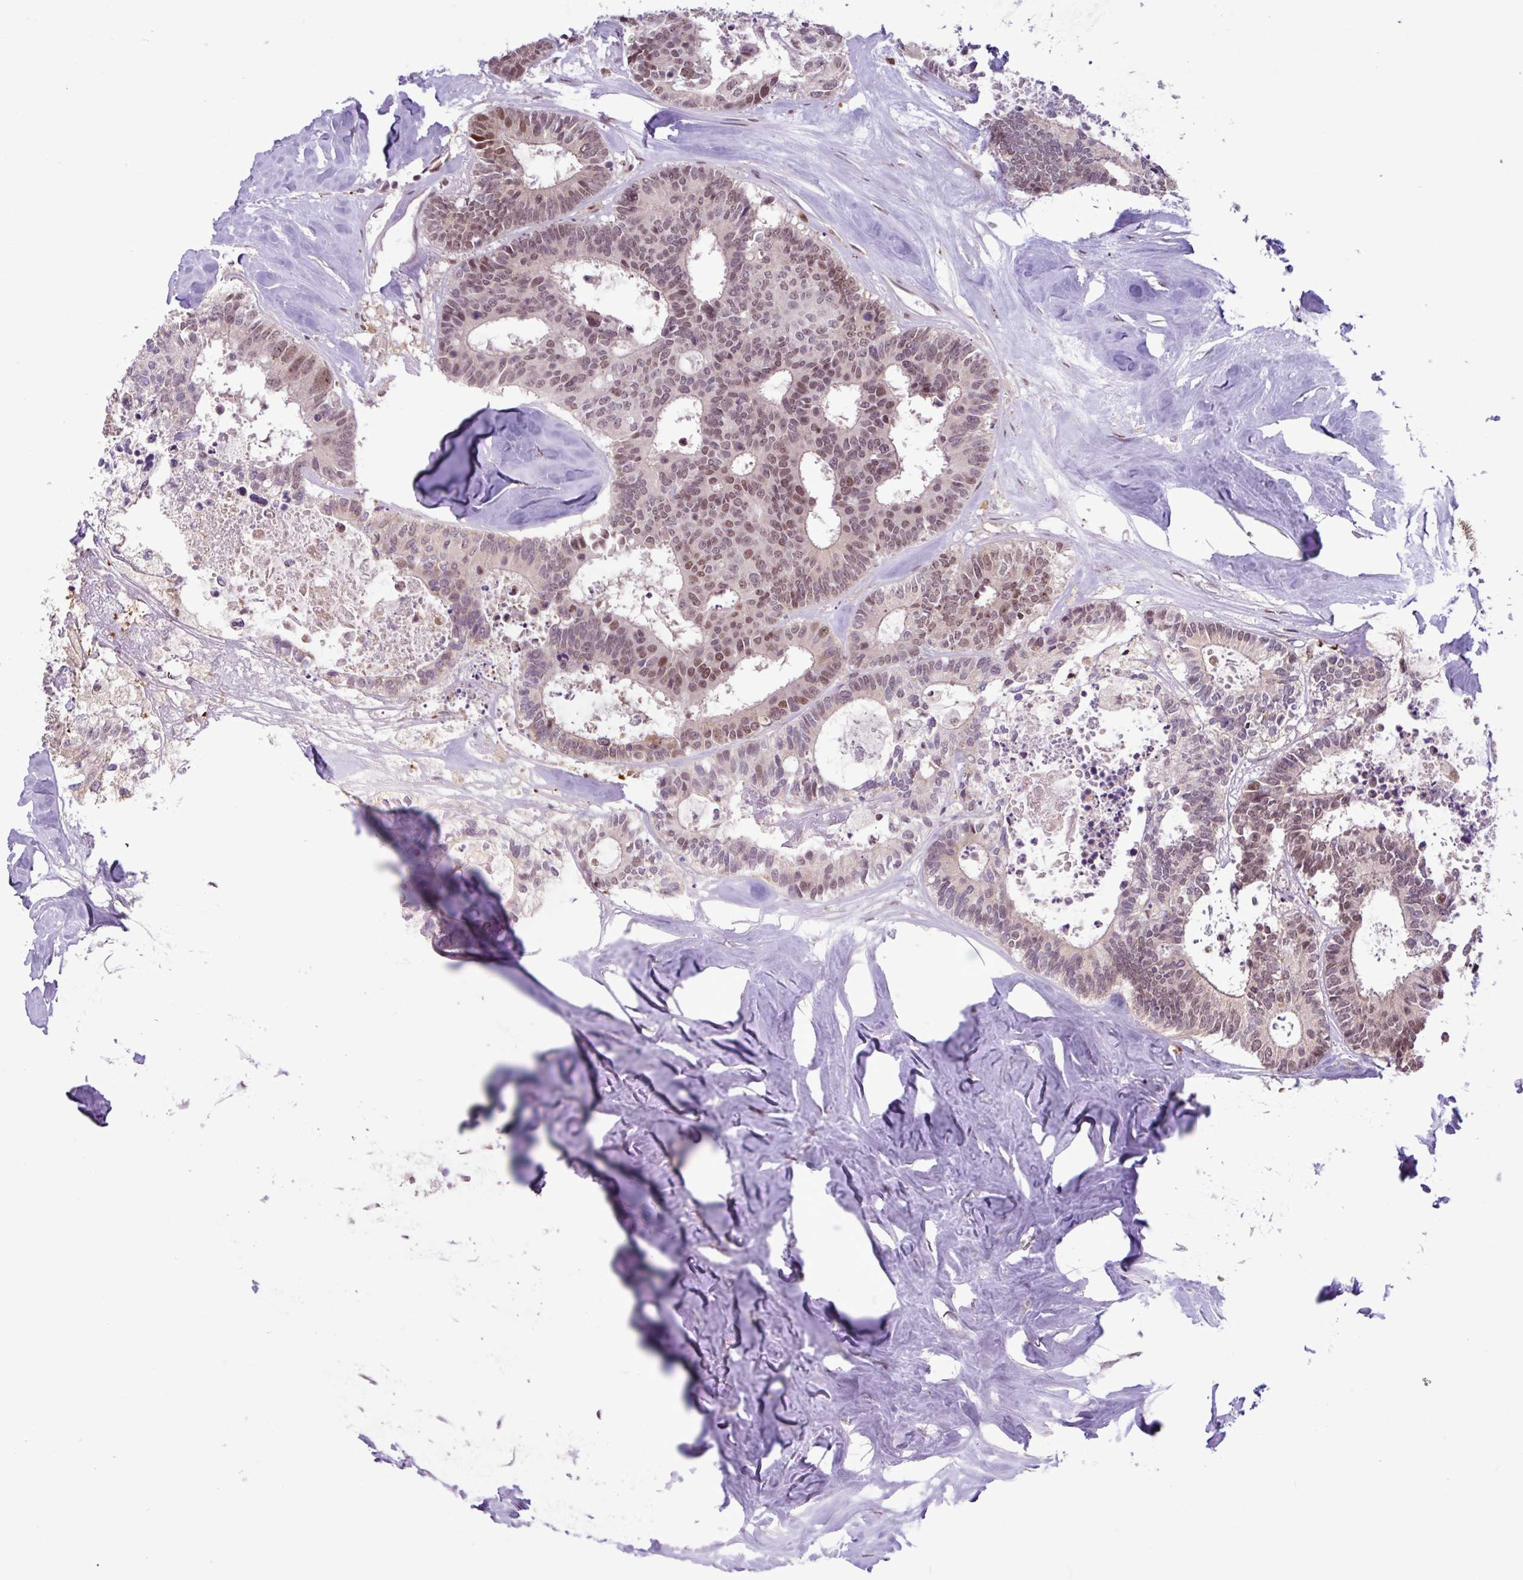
{"staining": {"intensity": "moderate", "quantity": ">75%", "location": "nuclear"}, "tissue": "colorectal cancer", "cell_type": "Tumor cells", "image_type": "cancer", "snomed": [{"axis": "morphology", "description": "Adenocarcinoma, NOS"}, {"axis": "topography", "description": "Colon"}, {"axis": "topography", "description": "Rectum"}], "caption": "Moderate nuclear staining is seen in approximately >75% of tumor cells in adenocarcinoma (colorectal).", "gene": "BRD3", "patient": {"sex": "male", "age": 57}}